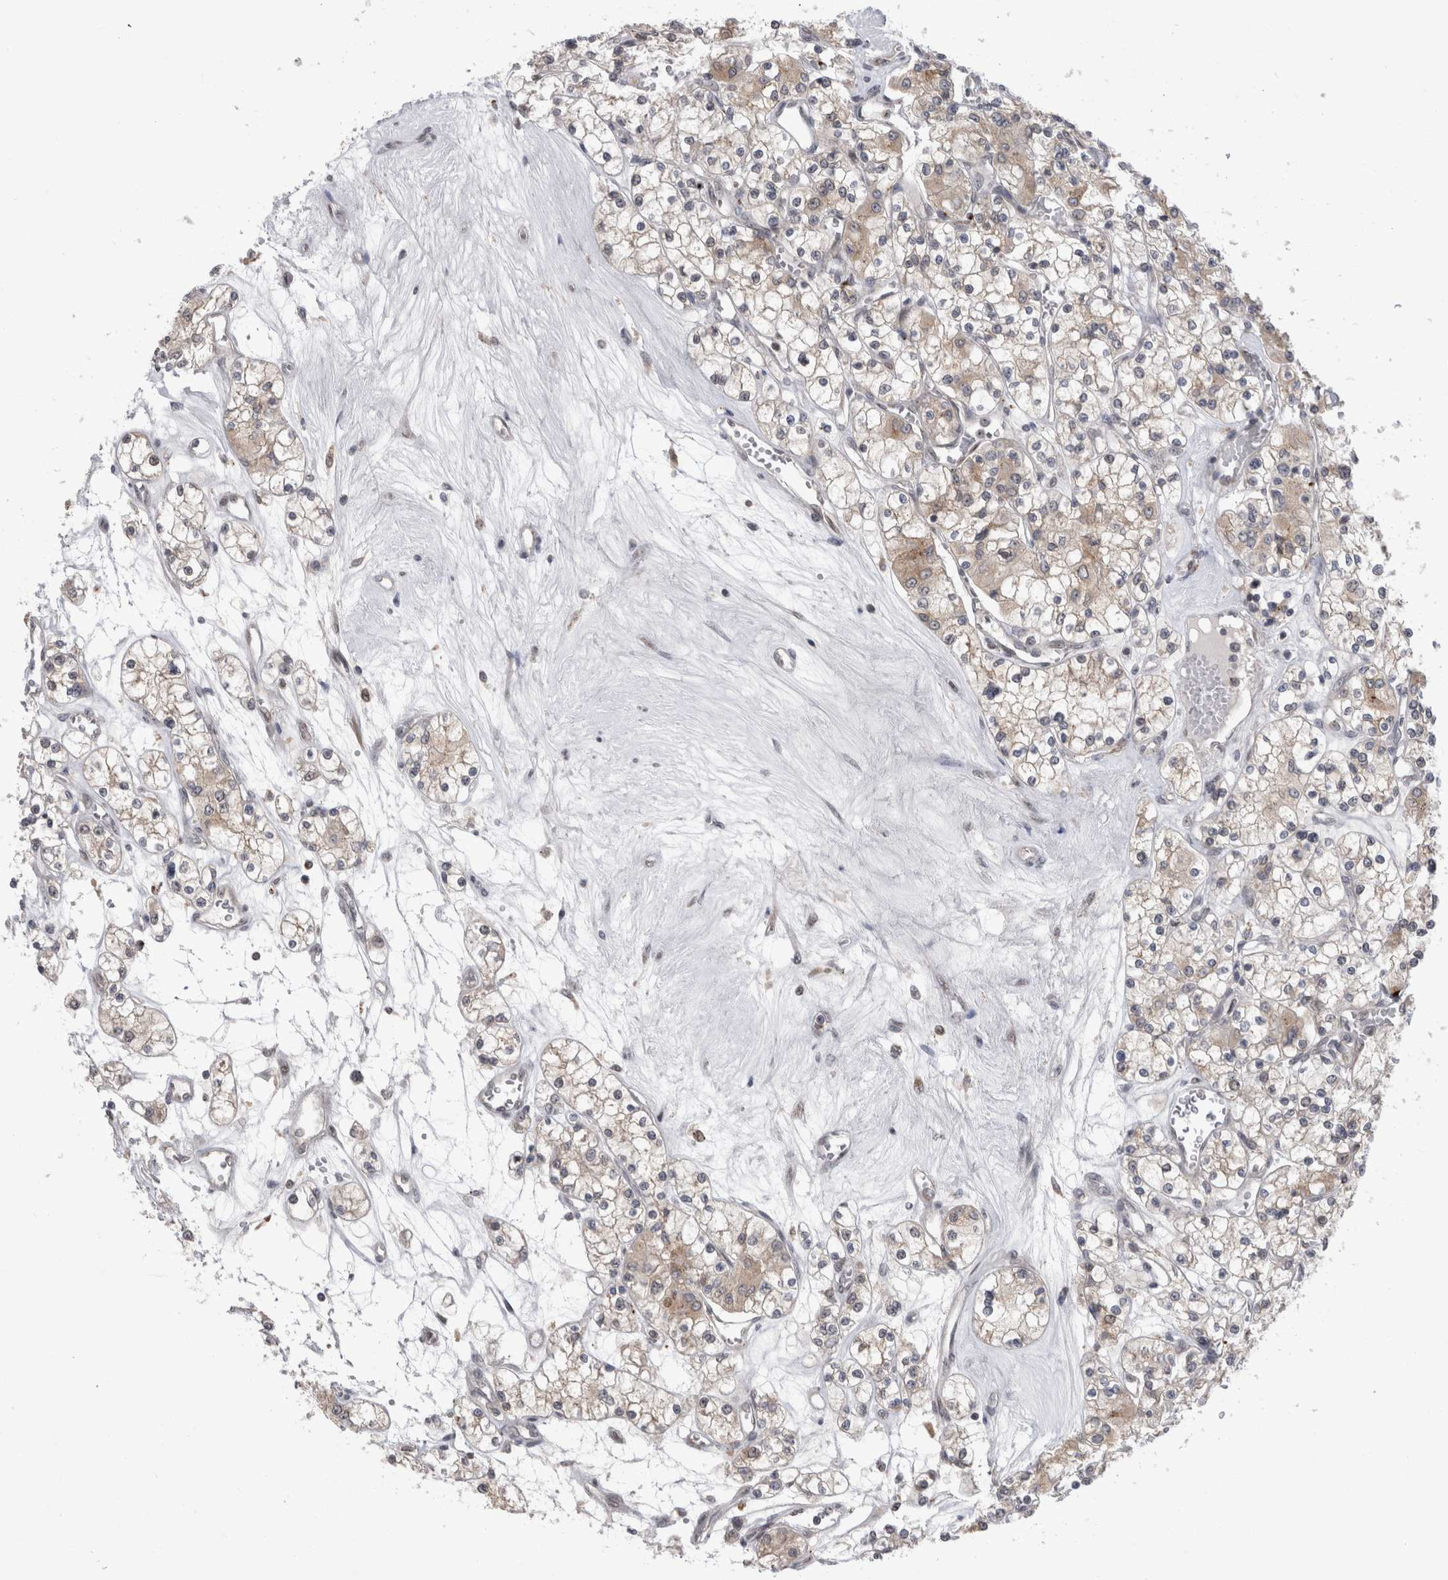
{"staining": {"intensity": "weak", "quantity": "<25%", "location": "cytoplasmic/membranous"}, "tissue": "renal cancer", "cell_type": "Tumor cells", "image_type": "cancer", "snomed": [{"axis": "morphology", "description": "Adenocarcinoma, NOS"}, {"axis": "topography", "description": "Kidney"}], "caption": "Immunohistochemical staining of human renal cancer (adenocarcinoma) exhibits no significant expression in tumor cells. (DAB (3,3'-diaminobenzidine) immunohistochemistry with hematoxylin counter stain).", "gene": "MTBP", "patient": {"sex": "female", "age": 59}}